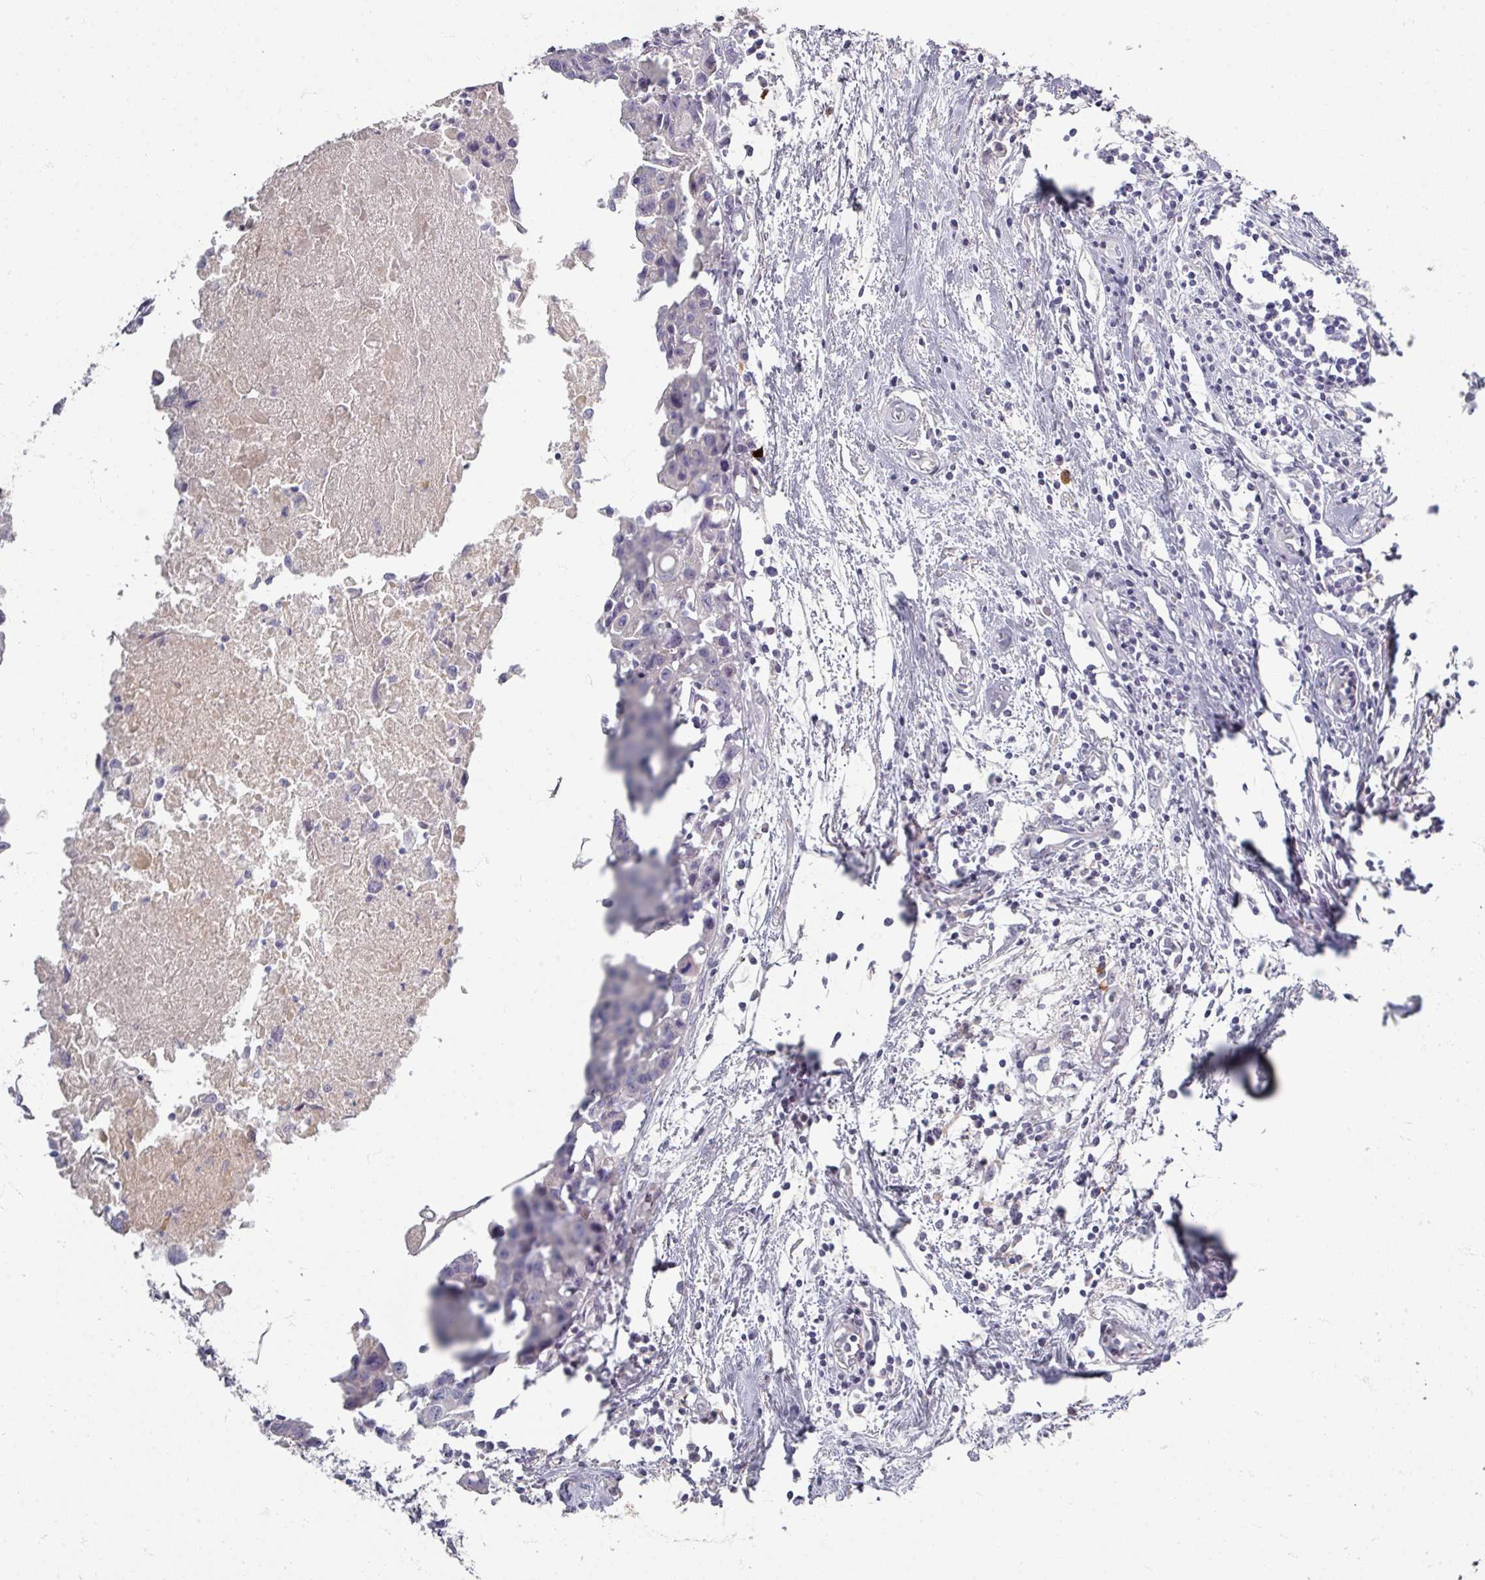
{"staining": {"intensity": "negative", "quantity": "none", "location": "none"}, "tissue": "breast cancer", "cell_type": "Tumor cells", "image_type": "cancer", "snomed": [{"axis": "morphology", "description": "Carcinoma, NOS"}, {"axis": "topography", "description": "Breast"}], "caption": "Breast cancer stained for a protein using immunohistochemistry (IHC) reveals no positivity tumor cells.", "gene": "ZNF878", "patient": {"sex": "female", "age": 60}}